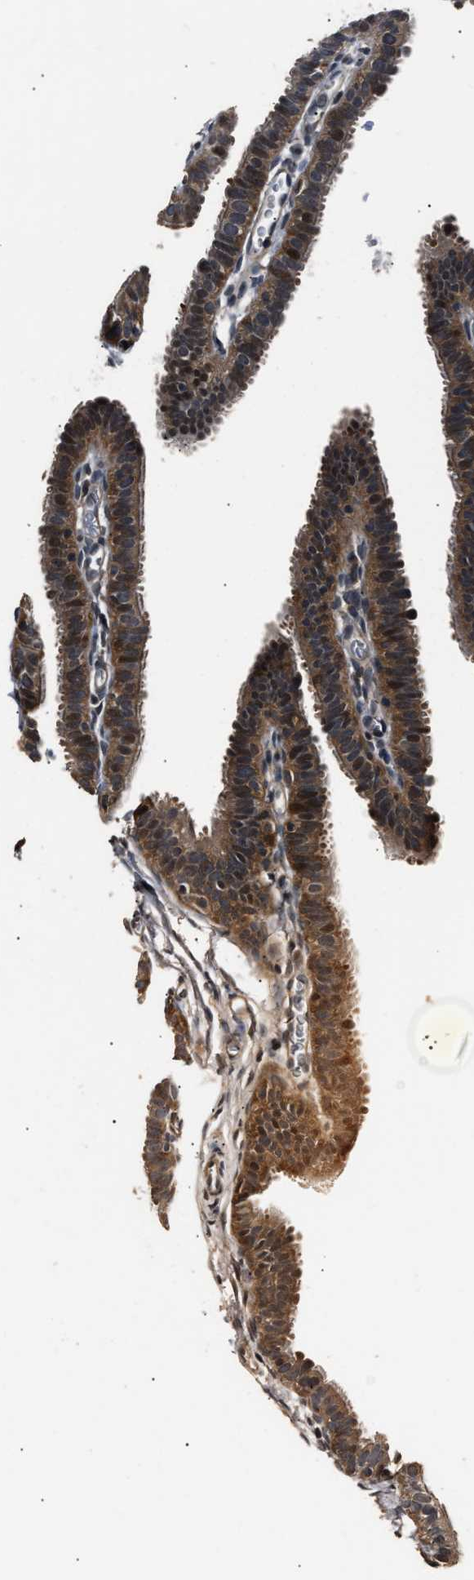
{"staining": {"intensity": "moderate", "quantity": ">75%", "location": "cytoplasmic/membranous"}, "tissue": "fallopian tube", "cell_type": "Glandular cells", "image_type": "normal", "snomed": [{"axis": "morphology", "description": "Normal tissue, NOS"}, {"axis": "topography", "description": "Fallopian tube"}, {"axis": "topography", "description": "Placenta"}], "caption": "A photomicrograph of human fallopian tube stained for a protein exhibits moderate cytoplasmic/membranous brown staining in glandular cells.", "gene": "IMPDH2", "patient": {"sex": "female", "age": 34}}